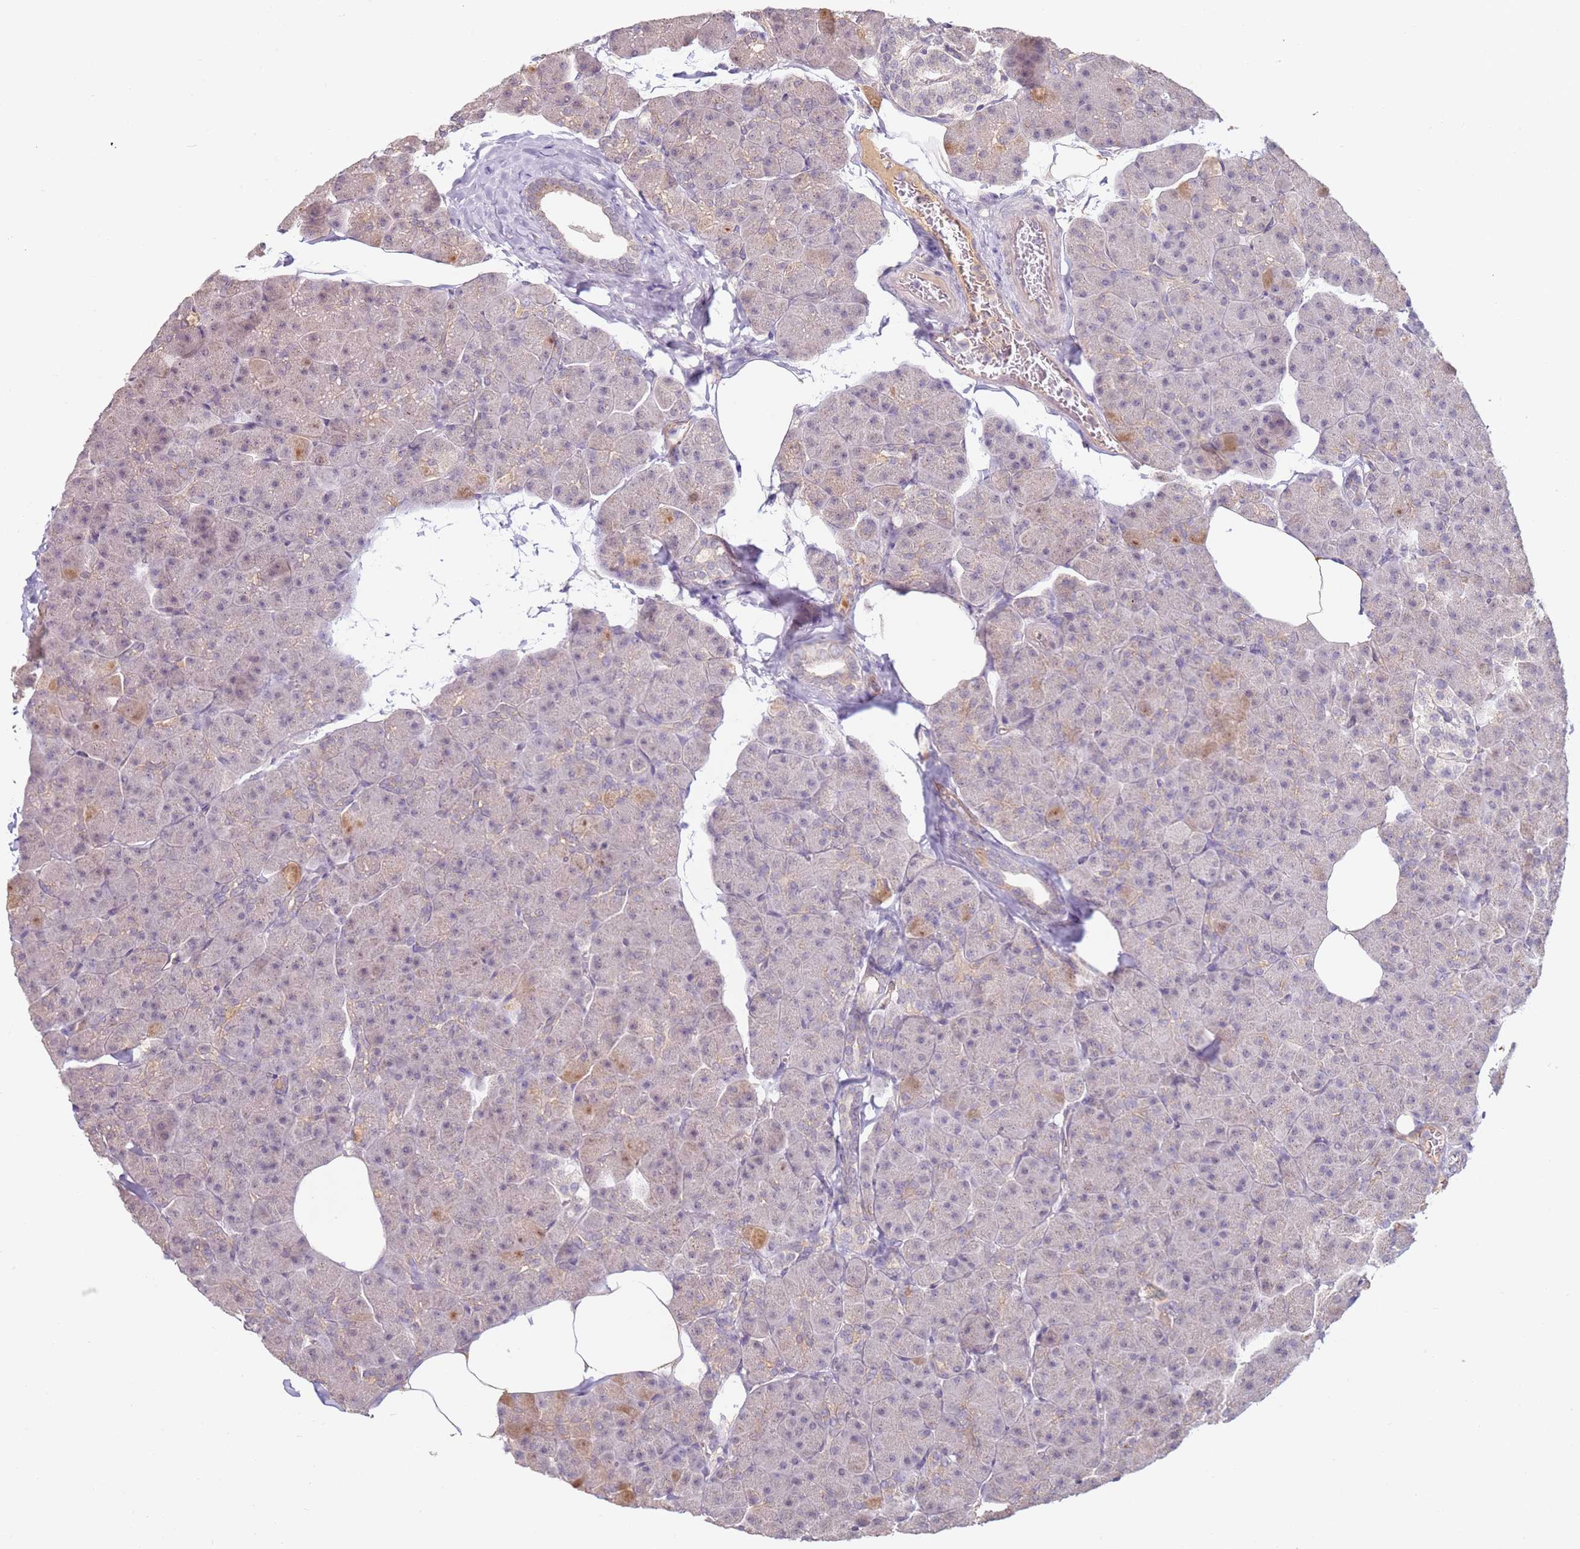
{"staining": {"intensity": "moderate", "quantity": "<25%", "location": "cytoplasmic/membranous"}, "tissue": "pancreas", "cell_type": "Exocrine glandular cells", "image_type": "normal", "snomed": [{"axis": "morphology", "description": "Normal tissue, NOS"}, {"axis": "topography", "description": "Pancreas"}], "caption": "The photomicrograph demonstrates staining of benign pancreas, revealing moderate cytoplasmic/membranous protein staining (brown color) within exocrine glandular cells. (brown staining indicates protein expression, while blue staining denotes nuclei).", "gene": "WDR93", "patient": {"sex": "male", "age": 35}}